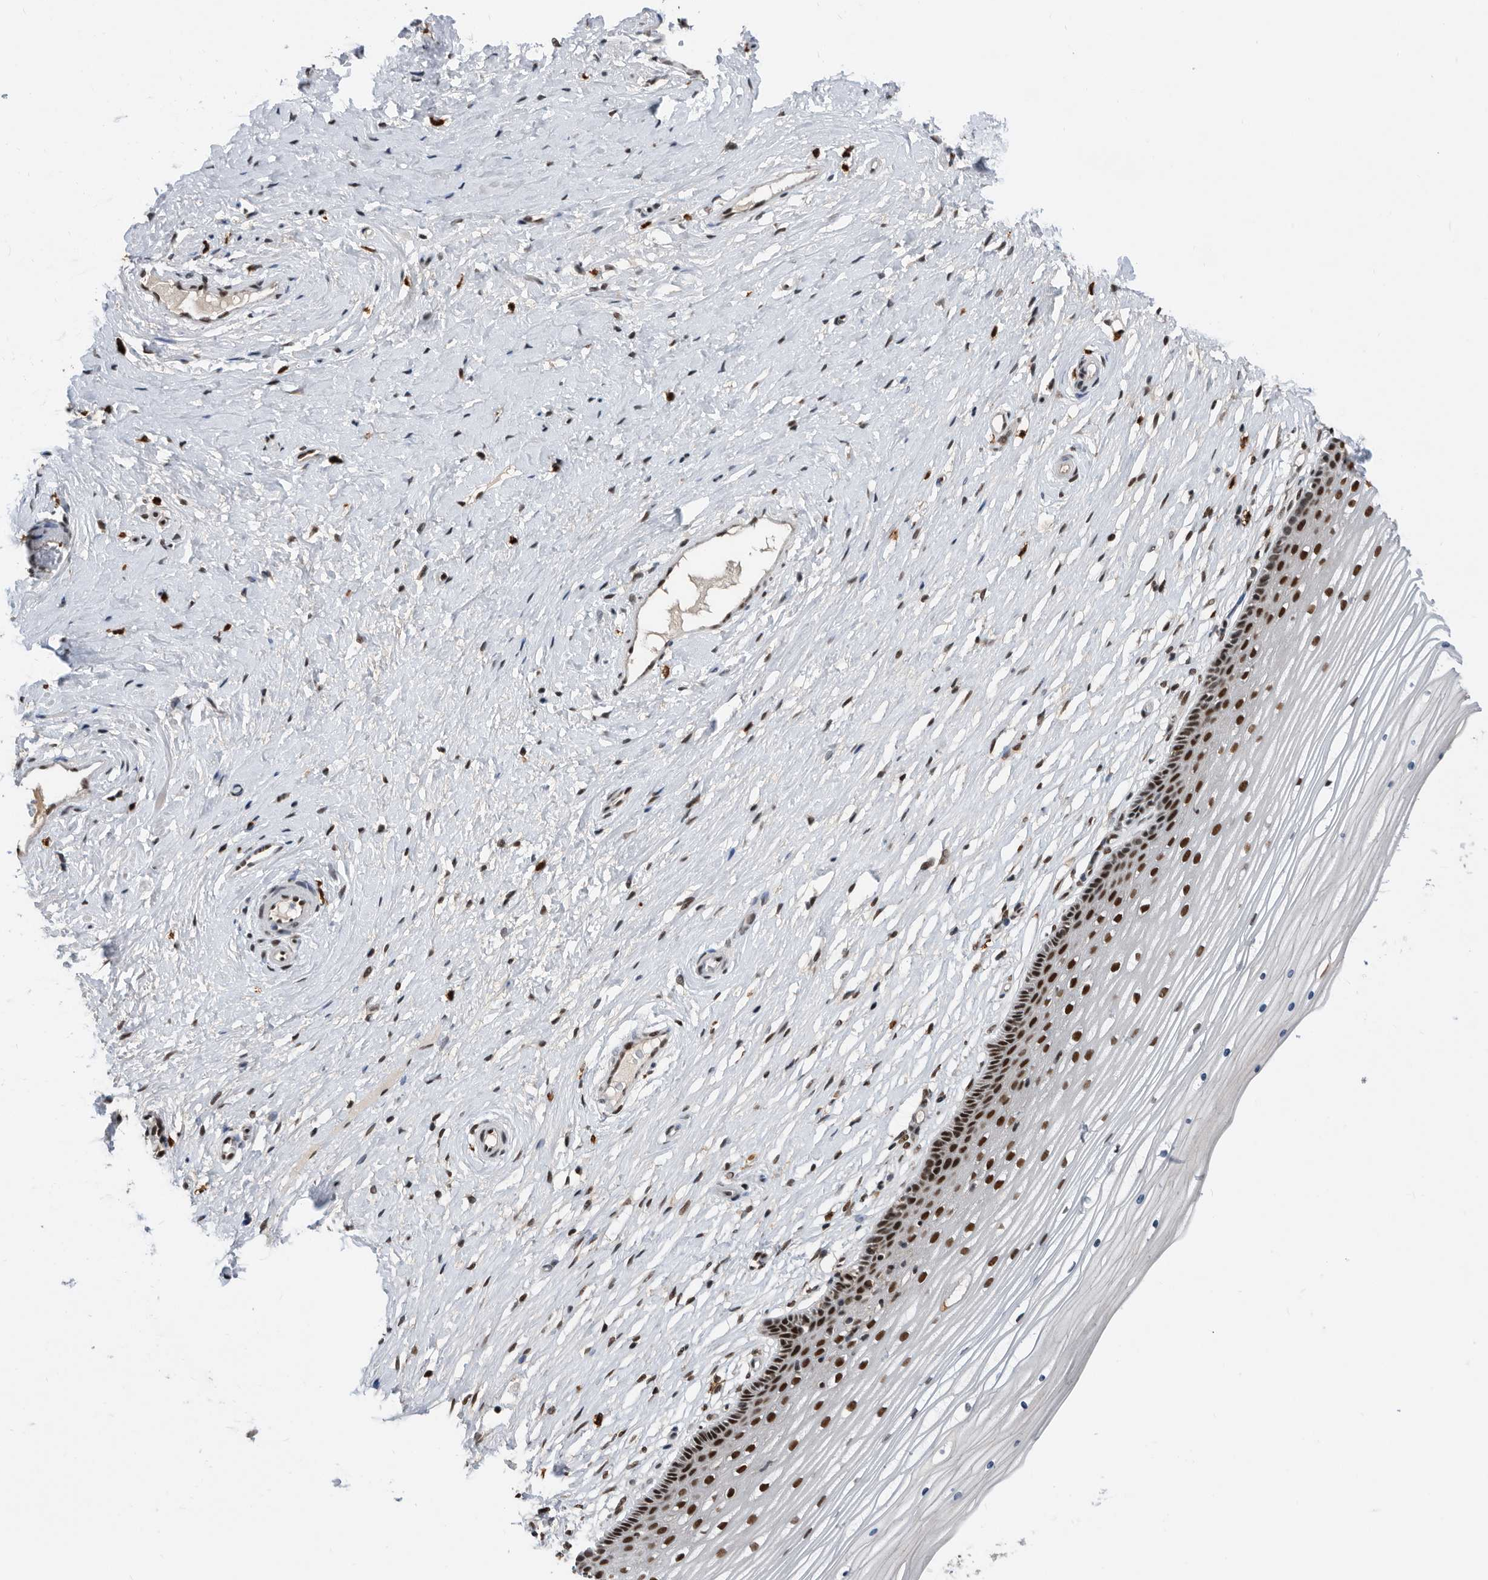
{"staining": {"intensity": "strong", "quantity": ">75%", "location": "nuclear"}, "tissue": "vagina", "cell_type": "Squamous epithelial cells", "image_type": "normal", "snomed": [{"axis": "morphology", "description": "Normal tissue, NOS"}, {"axis": "topography", "description": "Vagina"}, {"axis": "topography", "description": "Cervix"}], "caption": "The image displays immunohistochemical staining of normal vagina. There is strong nuclear positivity is appreciated in approximately >75% of squamous epithelial cells. The protein is stained brown, and the nuclei are stained in blue (DAB (3,3'-diaminobenzidine) IHC with brightfield microscopy, high magnification).", "gene": "ZNF260", "patient": {"sex": "female", "age": 40}}